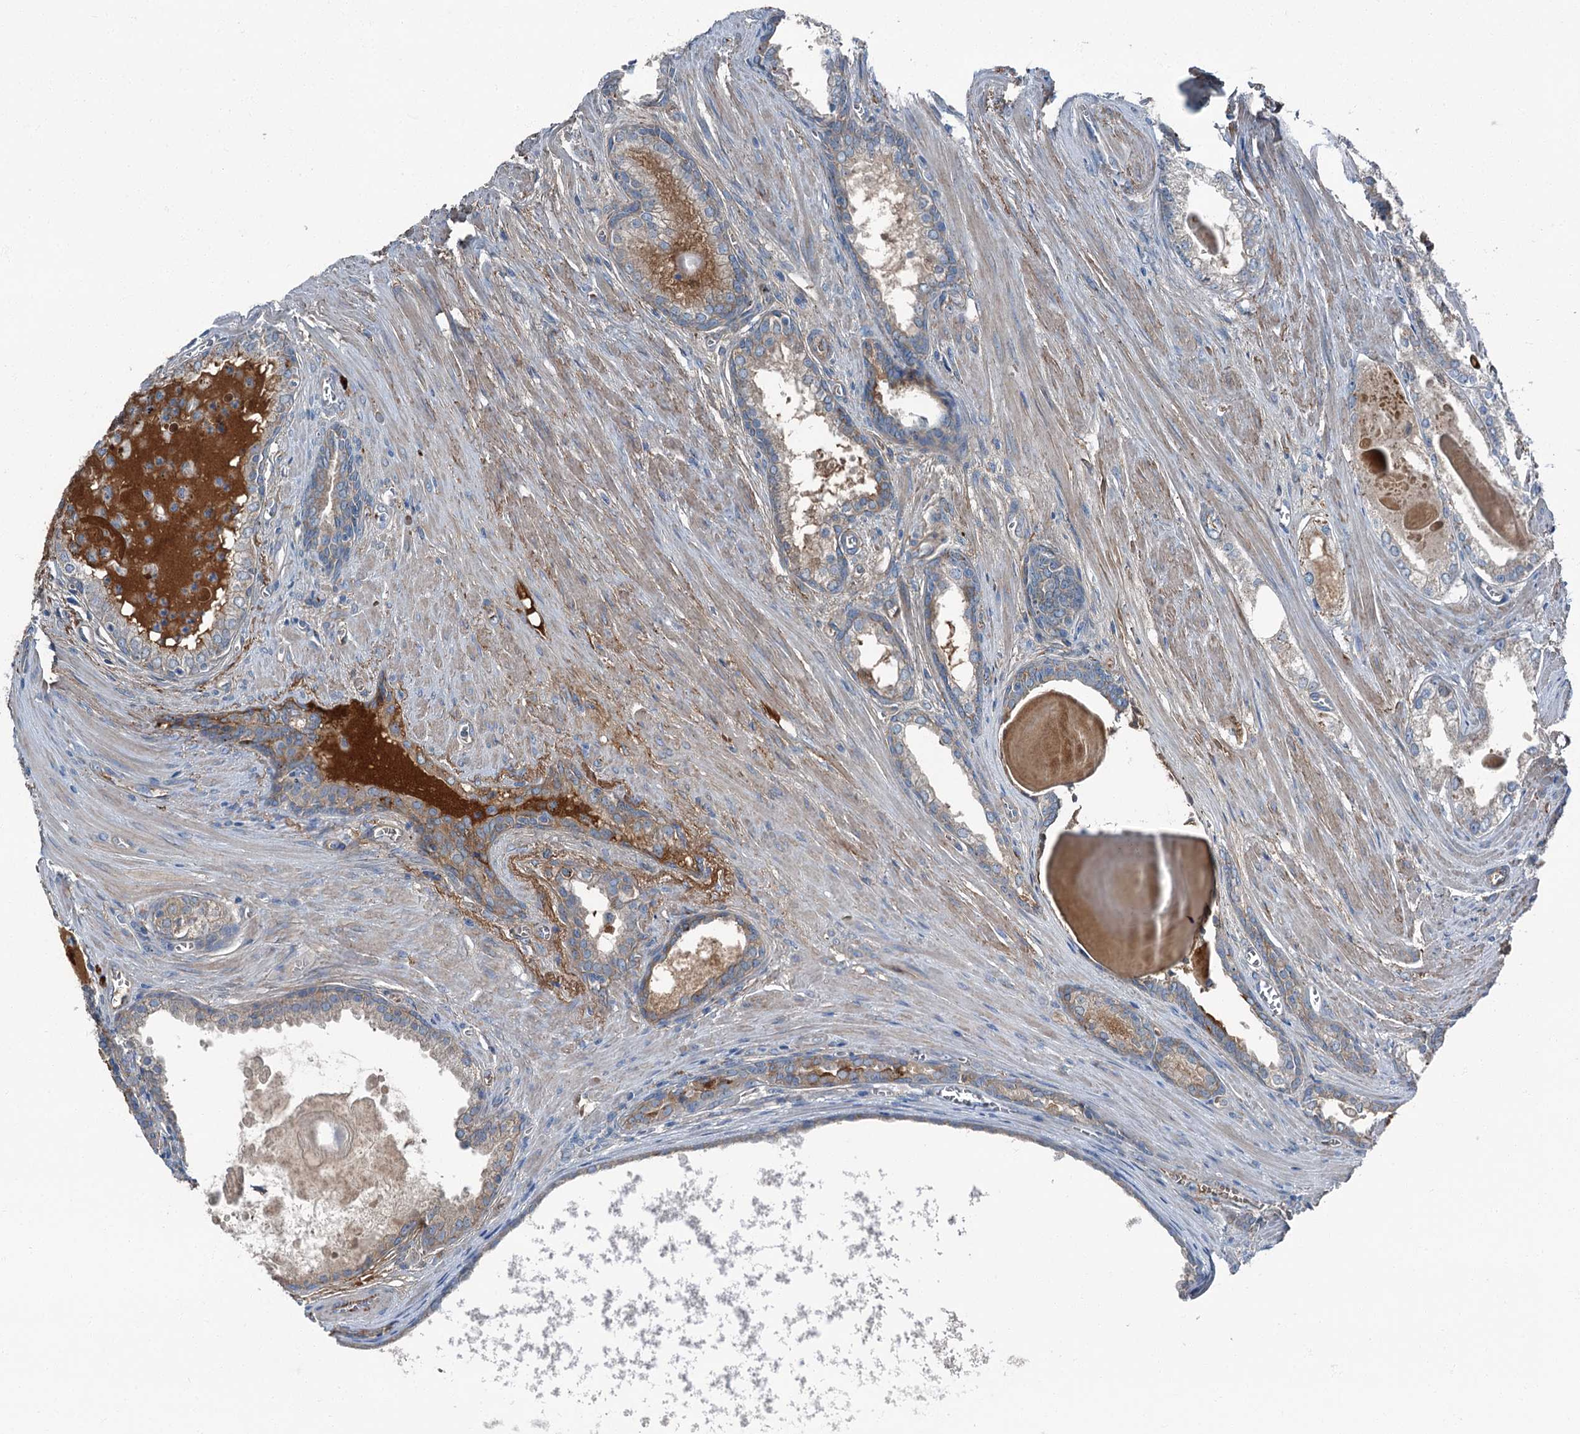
{"staining": {"intensity": "moderate", "quantity": "<25%", "location": "cytoplasmic/membranous"}, "tissue": "prostate cancer", "cell_type": "Tumor cells", "image_type": "cancer", "snomed": [{"axis": "morphology", "description": "Adenocarcinoma, Low grade"}, {"axis": "topography", "description": "Prostate"}], "caption": "Immunohistochemical staining of human prostate low-grade adenocarcinoma reveals low levels of moderate cytoplasmic/membranous protein expression in approximately <25% of tumor cells. The protein is shown in brown color, while the nuclei are stained blue.", "gene": "AXL", "patient": {"sex": "male", "age": 54}}